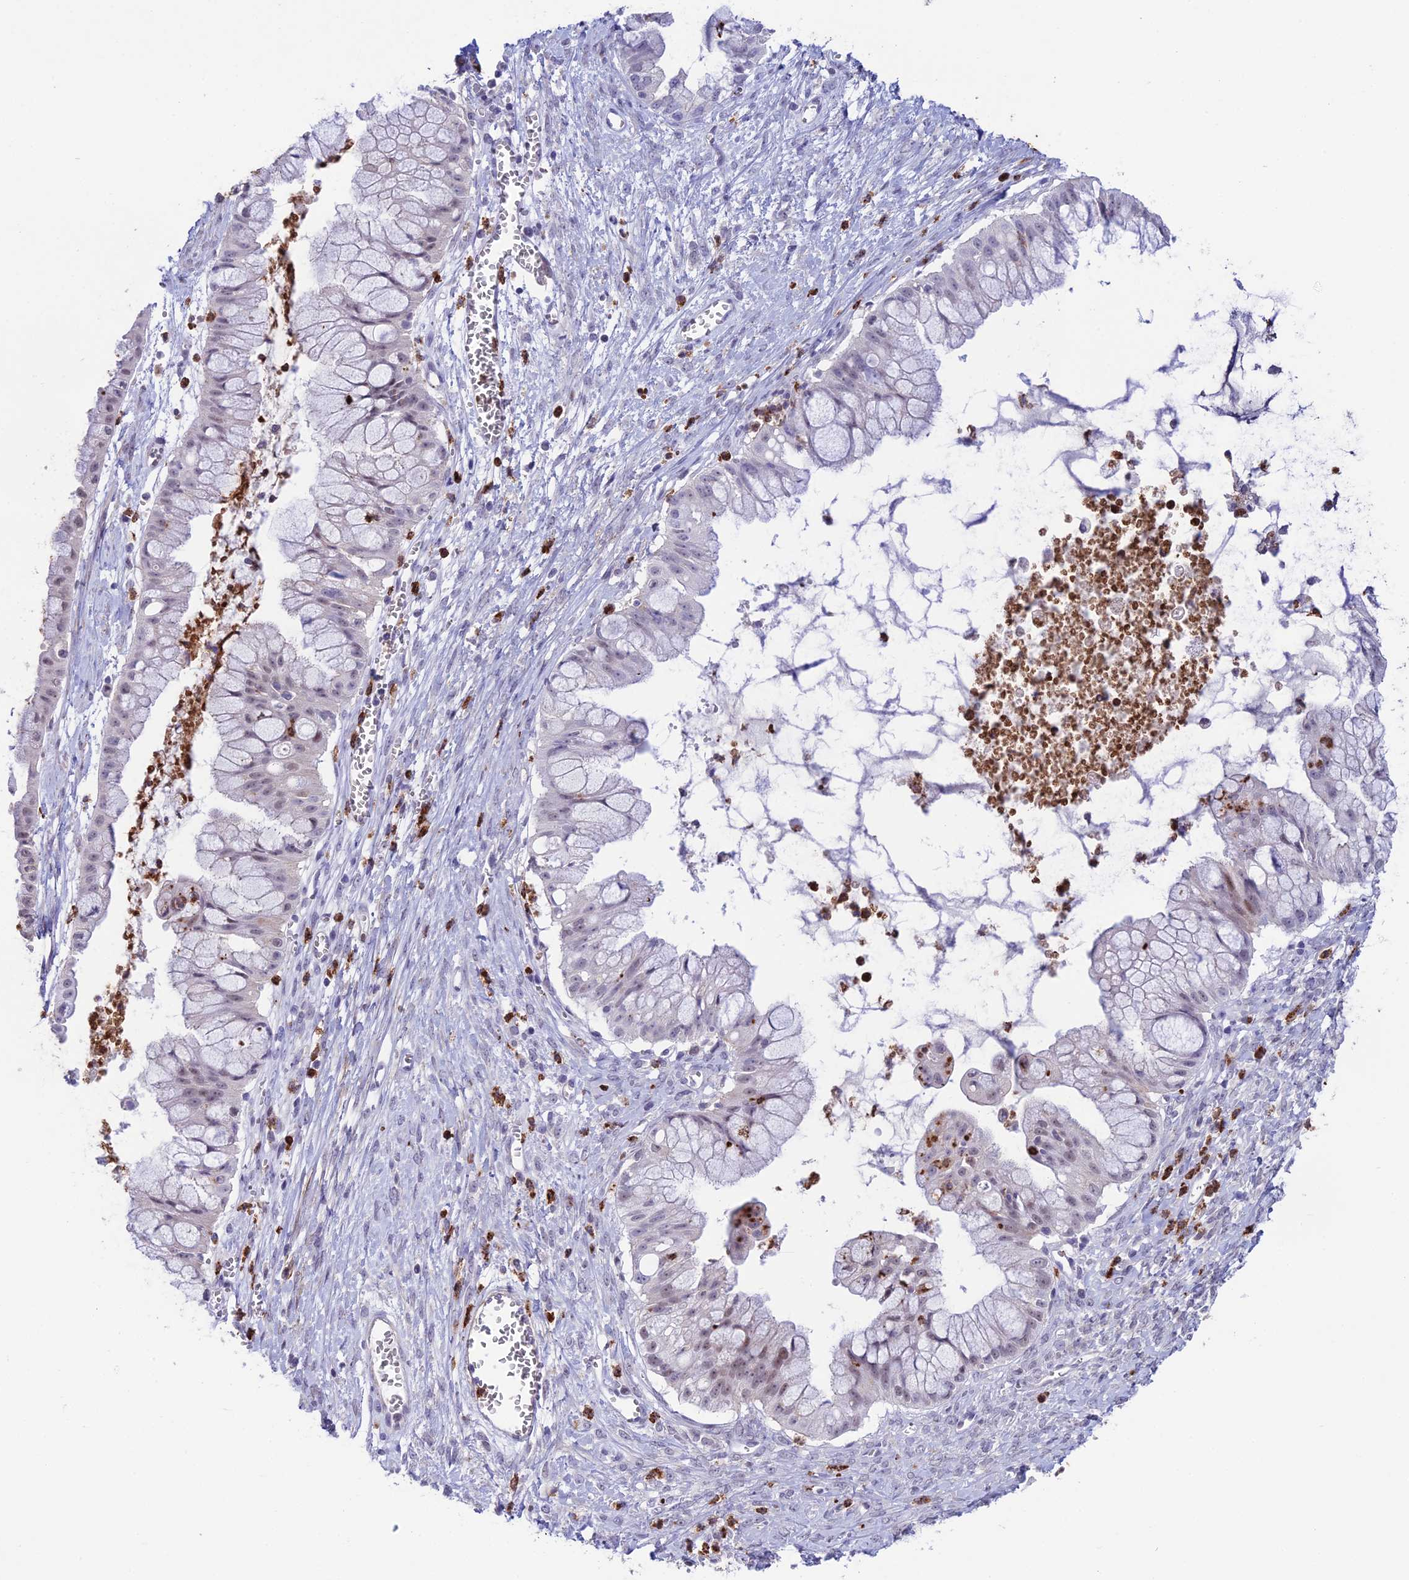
{"staining": {"intensity": "weak", "quantity": "<25%", "location": "nuclear"}, "tissue": "ovarian cancer", "cell_type": "Tumor cells", "image_type": "cancer", "snomed": [{"axis": "morphology", "description": "Cystadenocarcinoma, mucinous, NOS"}, {"axis": "topography", "description": "Ovary"}], "caption": "Immunohistochemistry photomicrograph of ovarian cancer stained for a protein (brown), which exhibits no staining in tumor cells. The staining is performed using DAB (3,3'-diaminobenzidine) brown chromogen with nuclei counter-stained in using hematoxylin.", "gene": "COL6A6", "patient": {"sex": "female", "age": 70}}